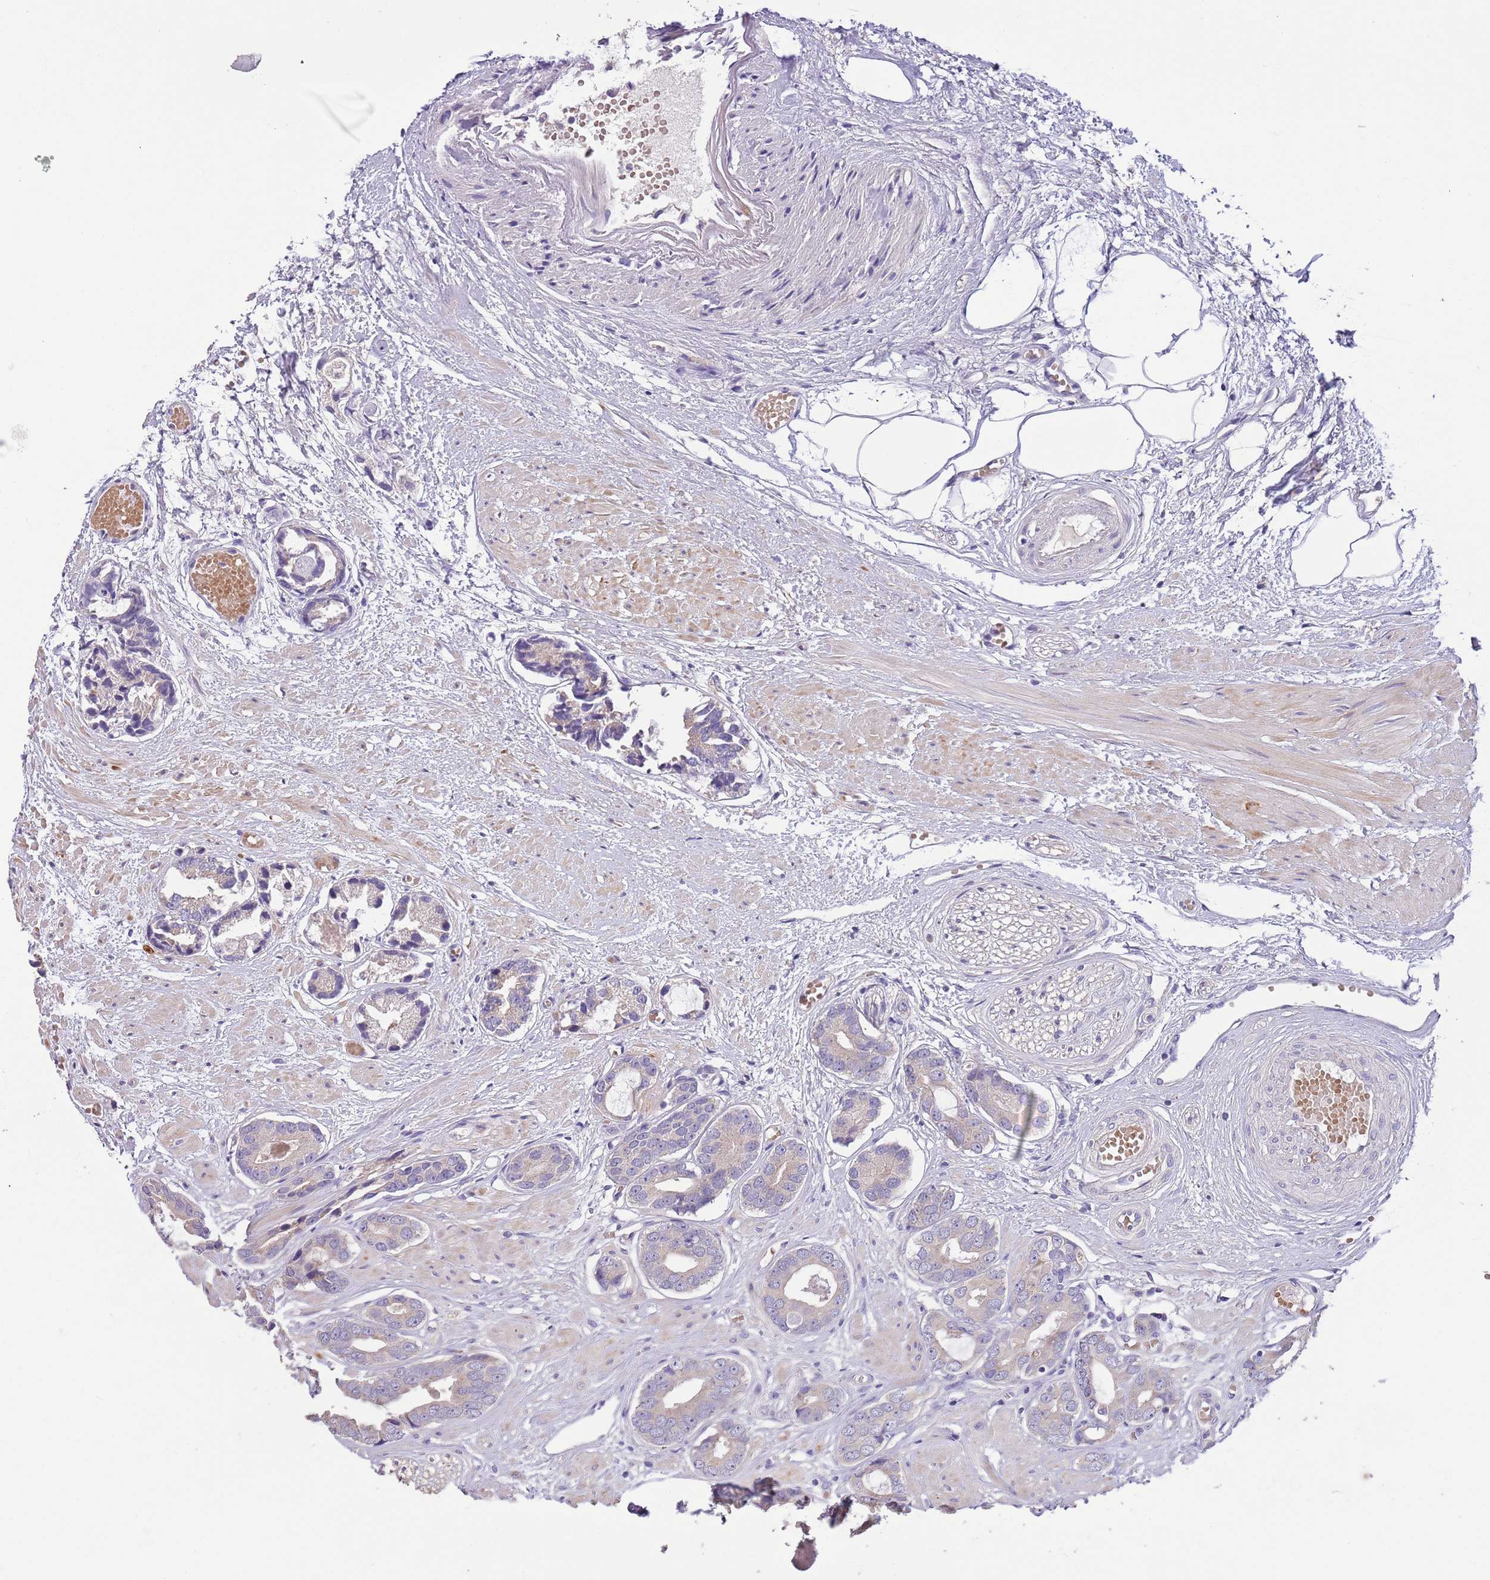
{"staining": {"intensity": "weak", "quantity": "<25%", "location": "cytoplasmic/membranous"}, "tissue": "prostate cancer", "cell_type": "Tumor cells", "image_type": "cancer", "snomed": [{"axis": "morphology", "description": "Adenocarcinoma, Low grade"}, {"axis": "topography", "description": "Prostate"}], "caption": "IHC micrograph of human prostate cancer stained for a protein (brown), which shows no positivity in tumor cells.", "gene": "ZNF658", "patient": {"sex": "male", "age": 64}}